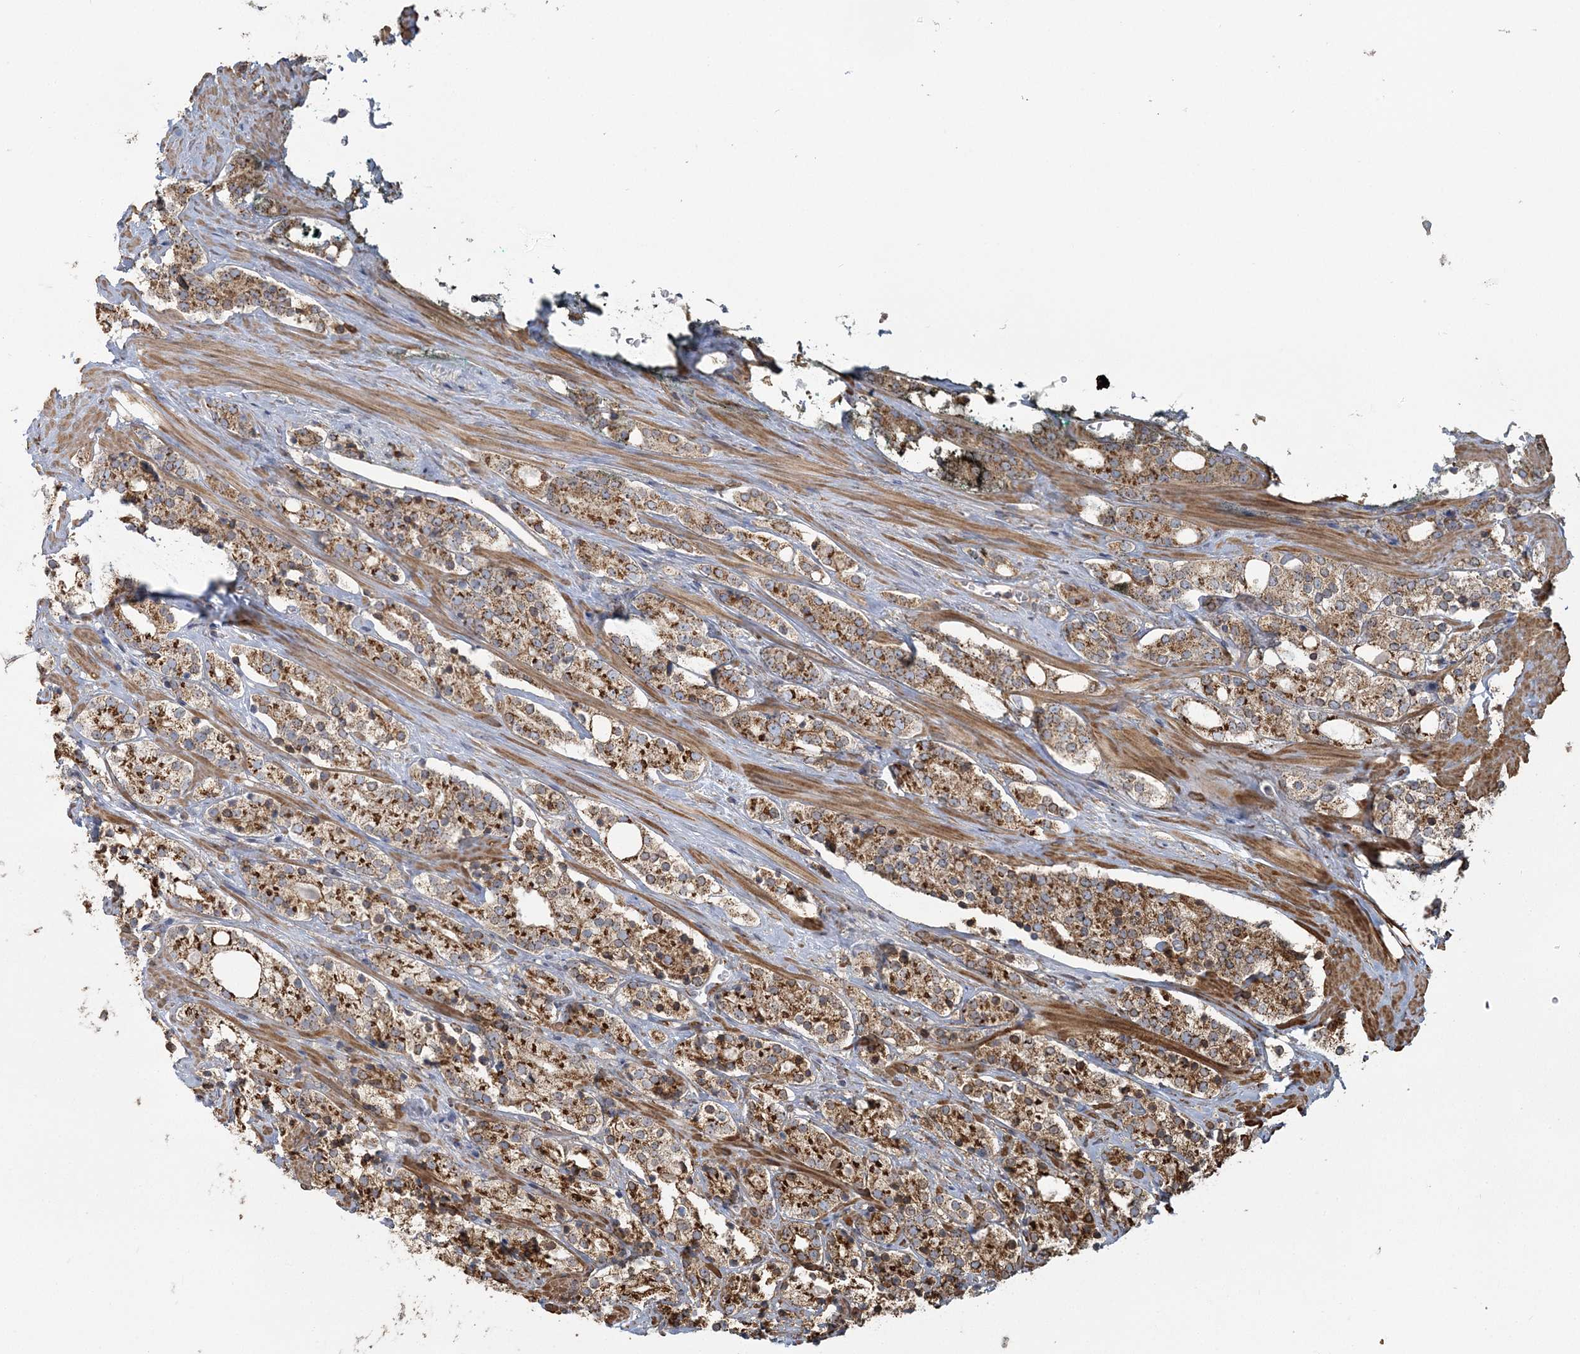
{"staining": {"intensity": "moderate", "quantity": ">75%", "location": "cytoplasmic/membranous"}, "tissue": "prostate cancer", "cell_type": "Tumor cells", "image_type": "cancer", "snomed": [{"axis": "morphology", "description": "Adenocarcinoma, High grade"}, {"axis": "topography", "description": "Prostate"}], "caption": "Tumor cells exhibit medium levels of moderate cytoplasmic/membranous positivity in approximately >75% of cells in human adenocarcinoma (high-grade) (prostate).", "gene": "TRAF3IP2", "patient": {"sex": "male", "age": 71}}